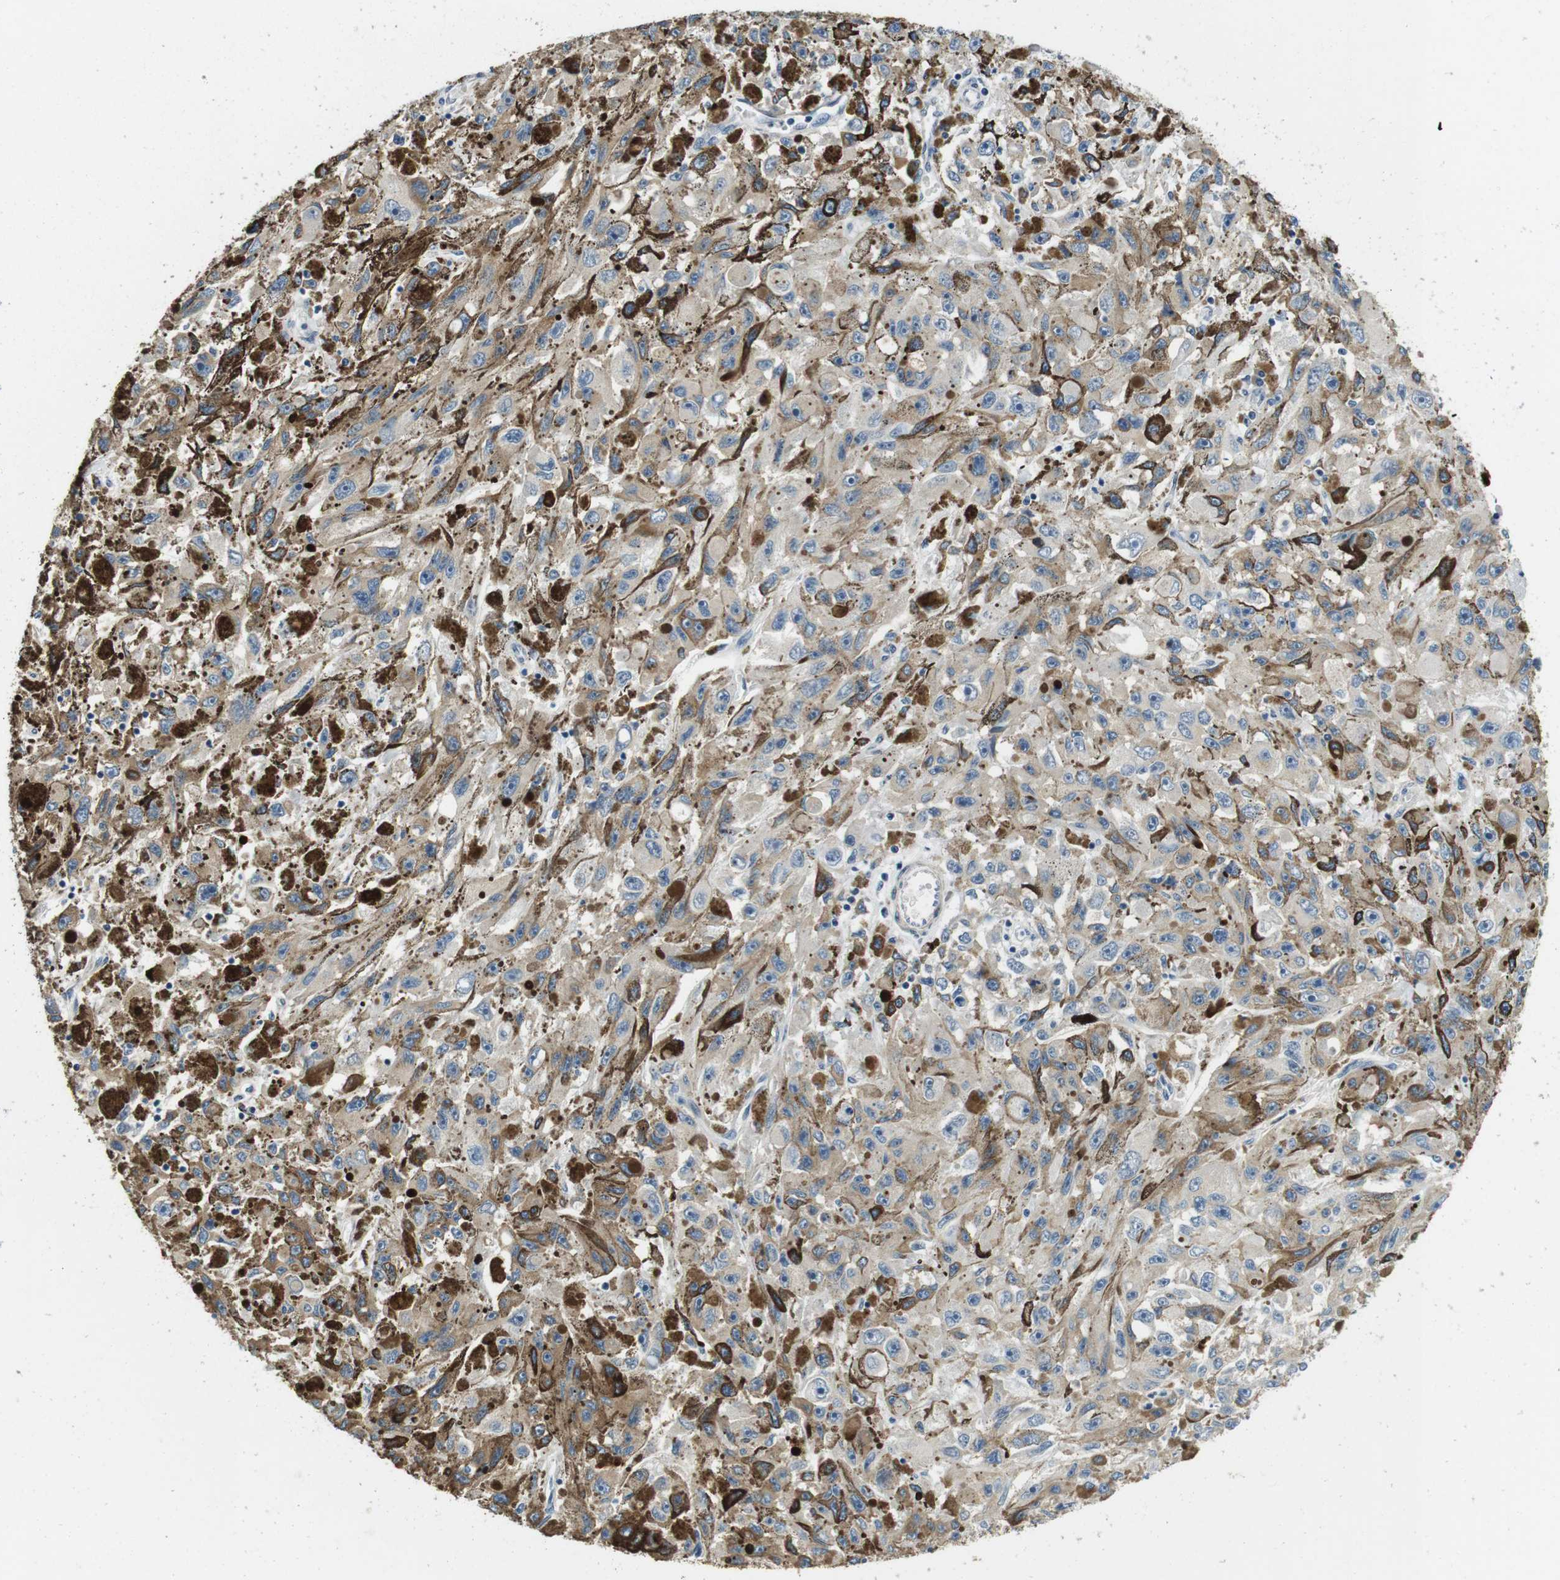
{"staining": {"intensity": "weak", "quantity": "25%-75%", "location": "cytoplasmic/membranous"}, "tissue": "melanoma", "cell_type": "Tumor cells", "image_type": "cancer", "snomed": [{"axis": "morphology", "description": "Malignant melanoma, NOS"}, {"axis": "topography", "description": "Skin"}], "caption": "A brown stain highlights weak cytoplasmic/membranous expression of a protein in human melanoma tumor cells. The protein of interest is stained brown, and the nuclei are stained in blue (DAB IHC with brightfield microscopy, high magnification).", "gene": "DTNA", "patient": {"sex": "female", "age": 104}}